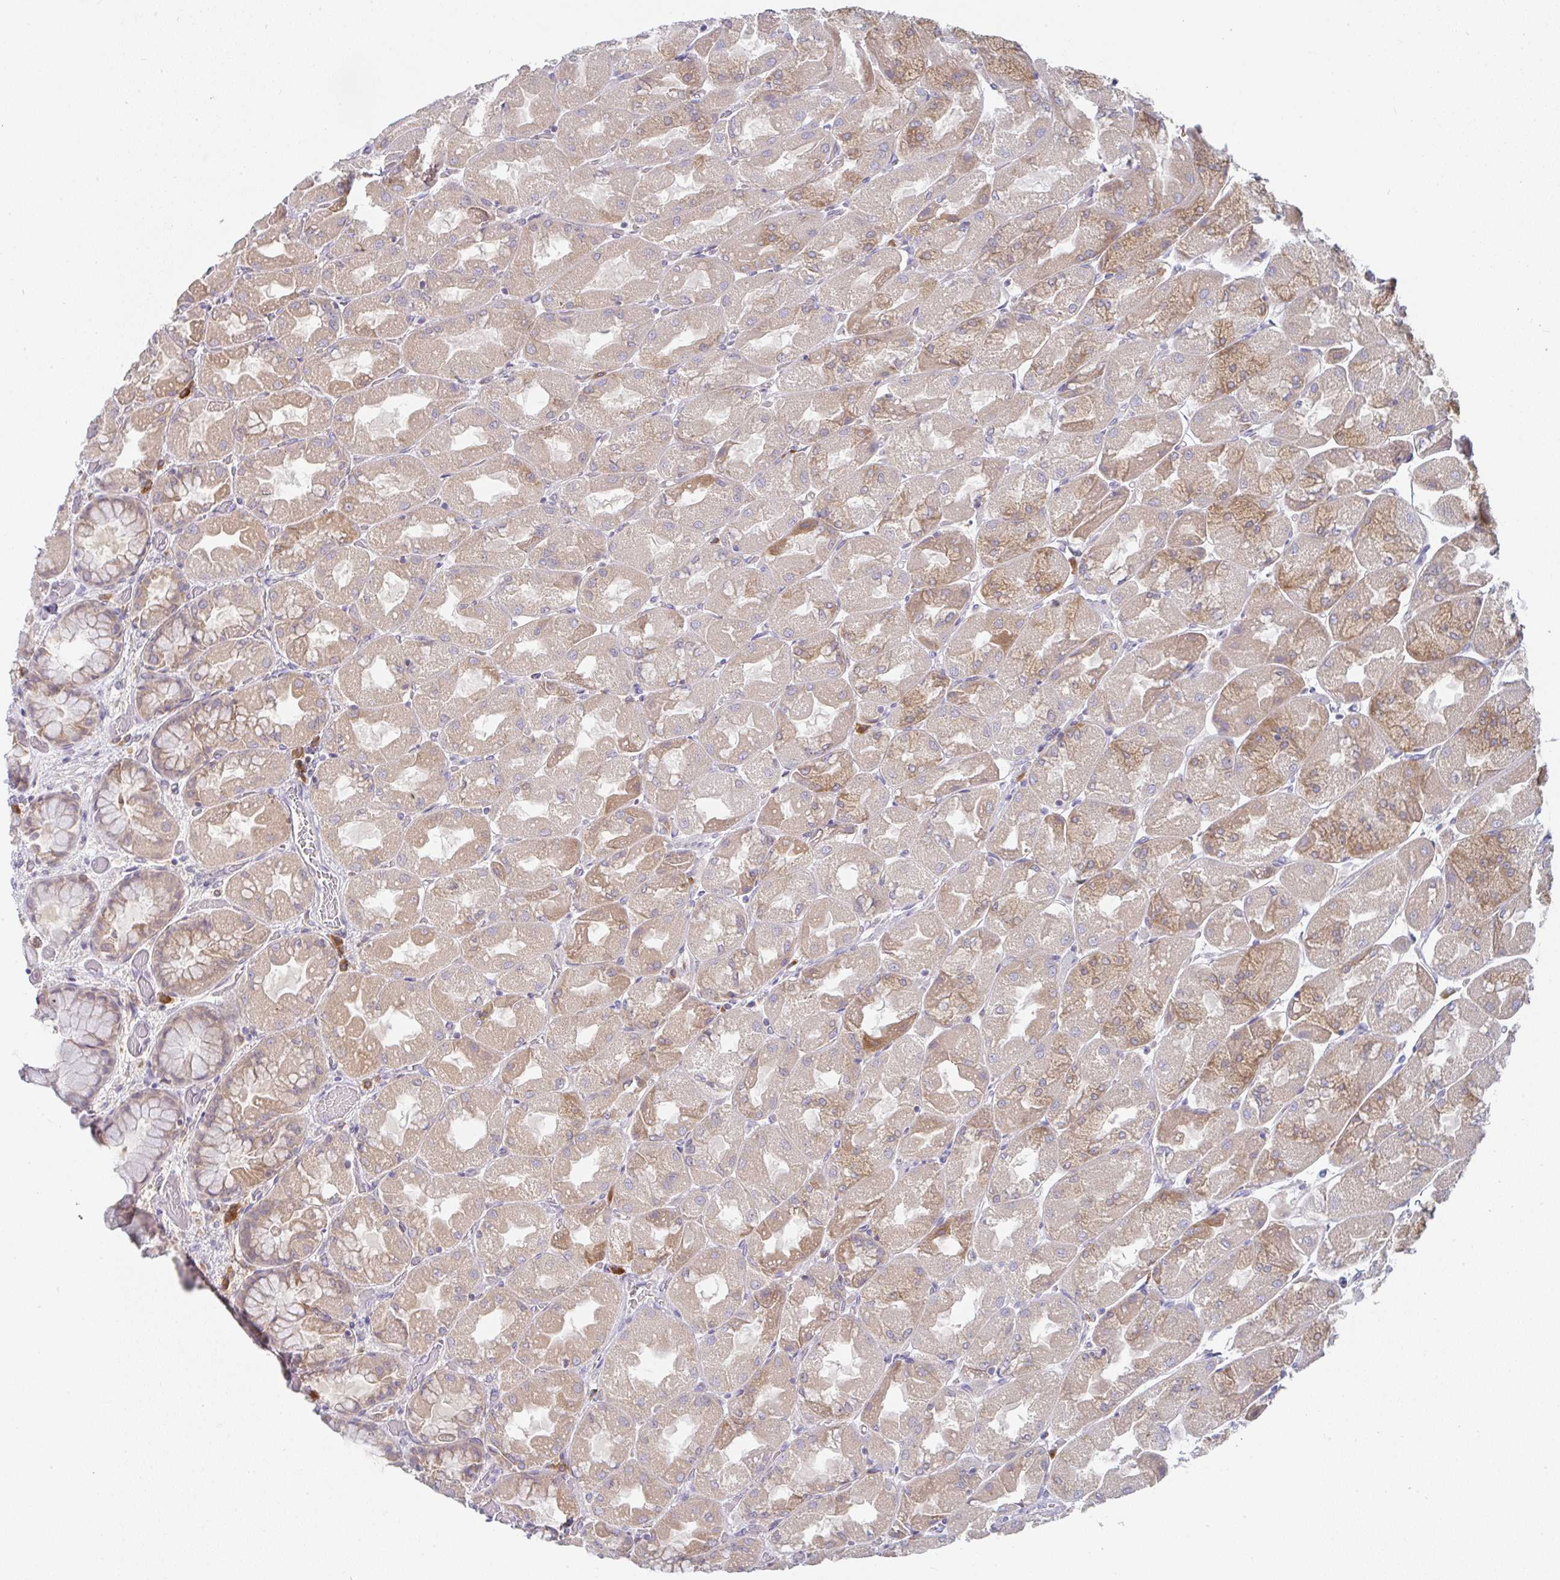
{"staining": {"intensity": "moderate", "quantity": "<25%", "location": "cytoplasmic/membranous"}, "tissue": "stomach", "cell_type": "Glandular cells", "image_type": "normal", "snomed": [{"axis": "morphology", "description": "Normal tissue, NOS"}, {"axis": "topography", "description": "Stomach"}], "caption": "IHC histopathology image of unremarkable human stomach stained for a protein (brown), which demonstrates low levels of moderate cytoplasmic/membranous positivity in approximately <25% of glandular cells.", "gene": "DERL2", "patient": {"sex": "female", "age": 61}}